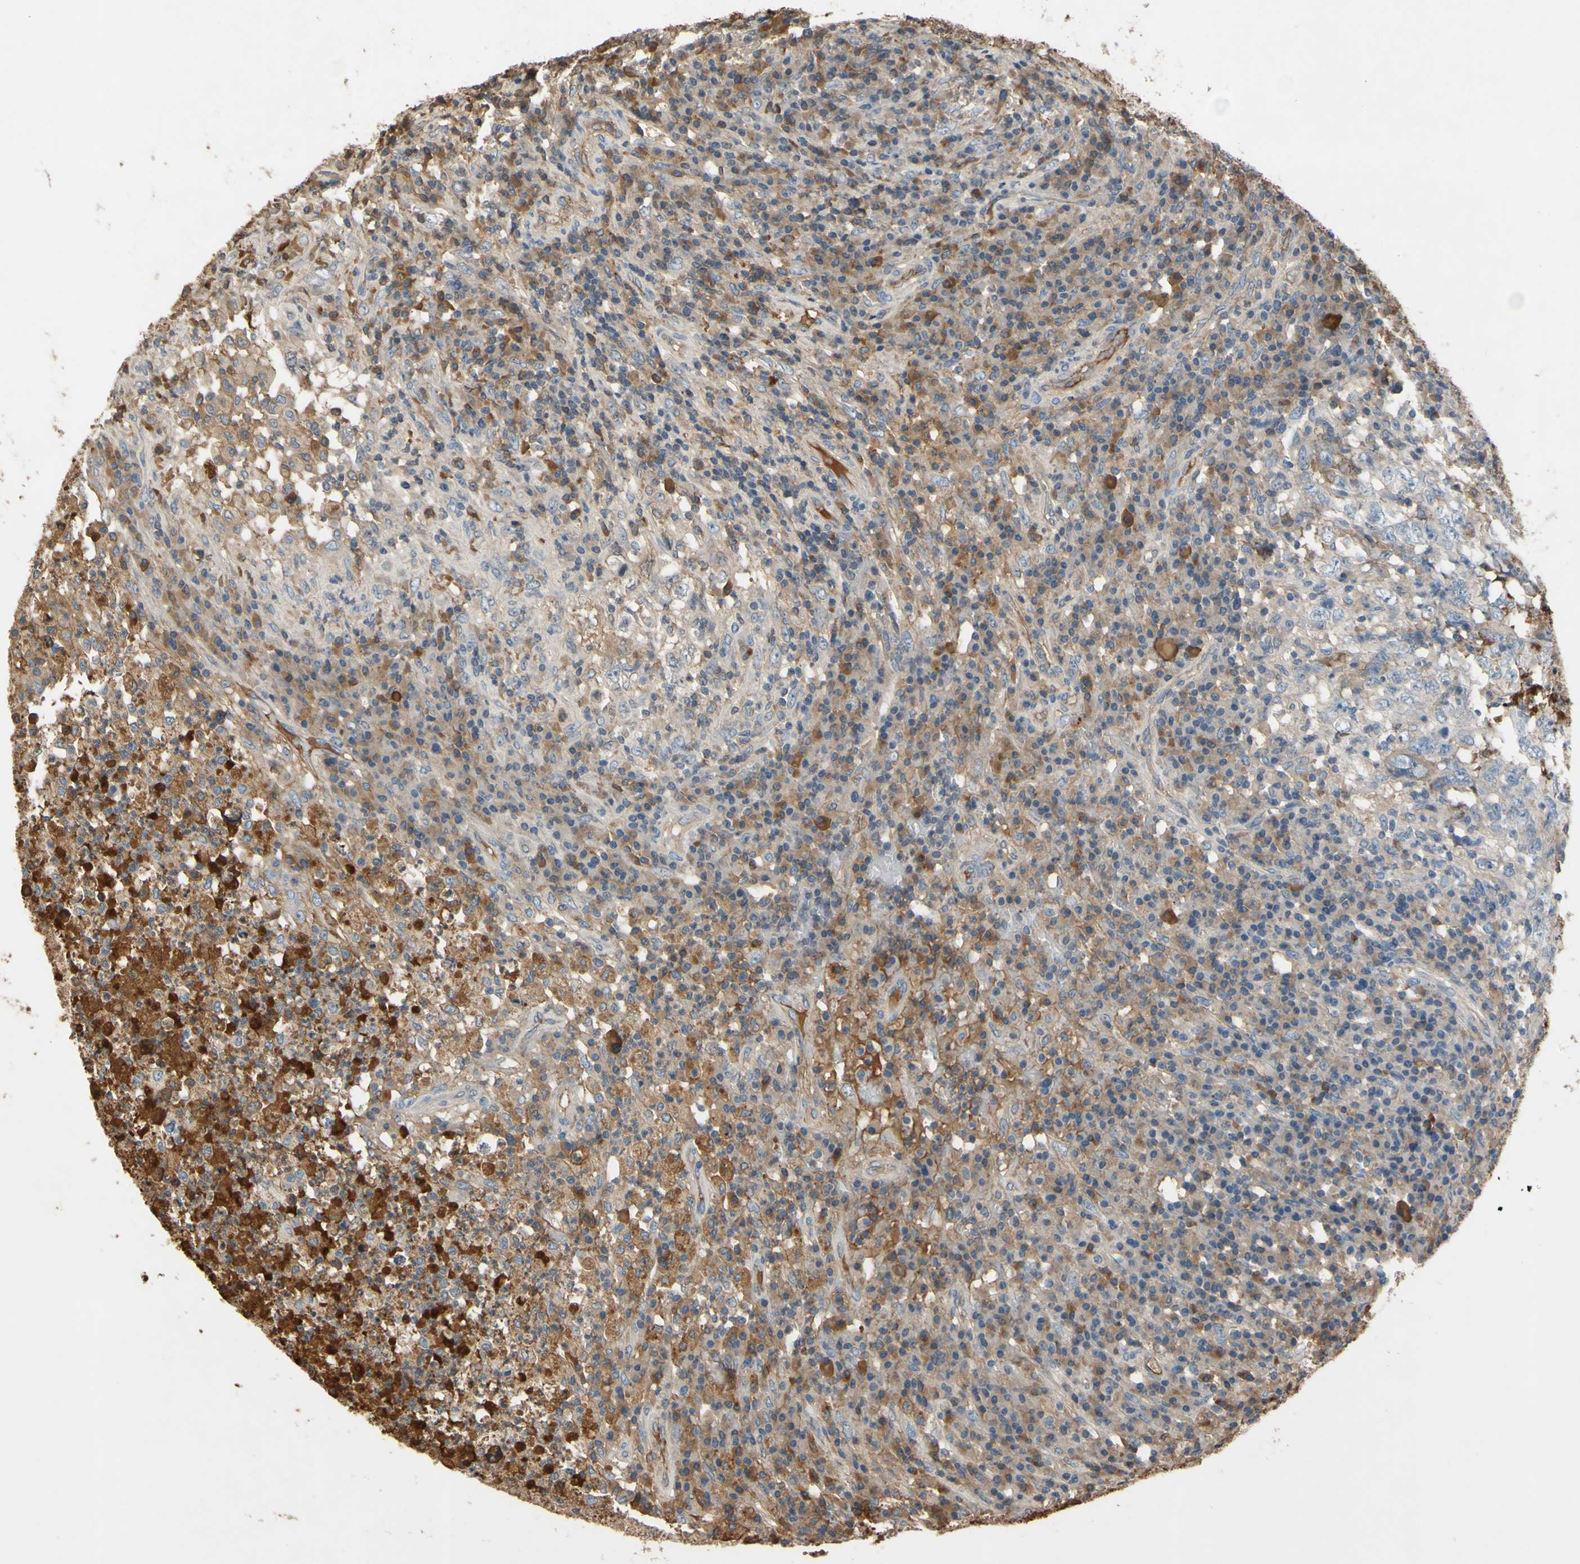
{"staining": {"intensity": "moderate", "quantity": "25%-75%", "location": "cytoplasmic/membranous"}, "tissue": "testis cancer", "cell_type": "Tumor cells", "image_type": "cancer", "snomed": [{"axis": "morphology", "description": "Necrosis, NOS"}, {"axis": "morphology", "description": "Carcinoma, Embryonal, NOS"}, {"axis": "topography", "description": "Testis"}], "caption": "A photomicrograph of embryonal carcinoma (testis) stained for a protein shows moderate cytoplasmic/membranous brown staining in tumor cells.", "gene": "TIMP2", "patient": {"sex": "male", "age": 19}}